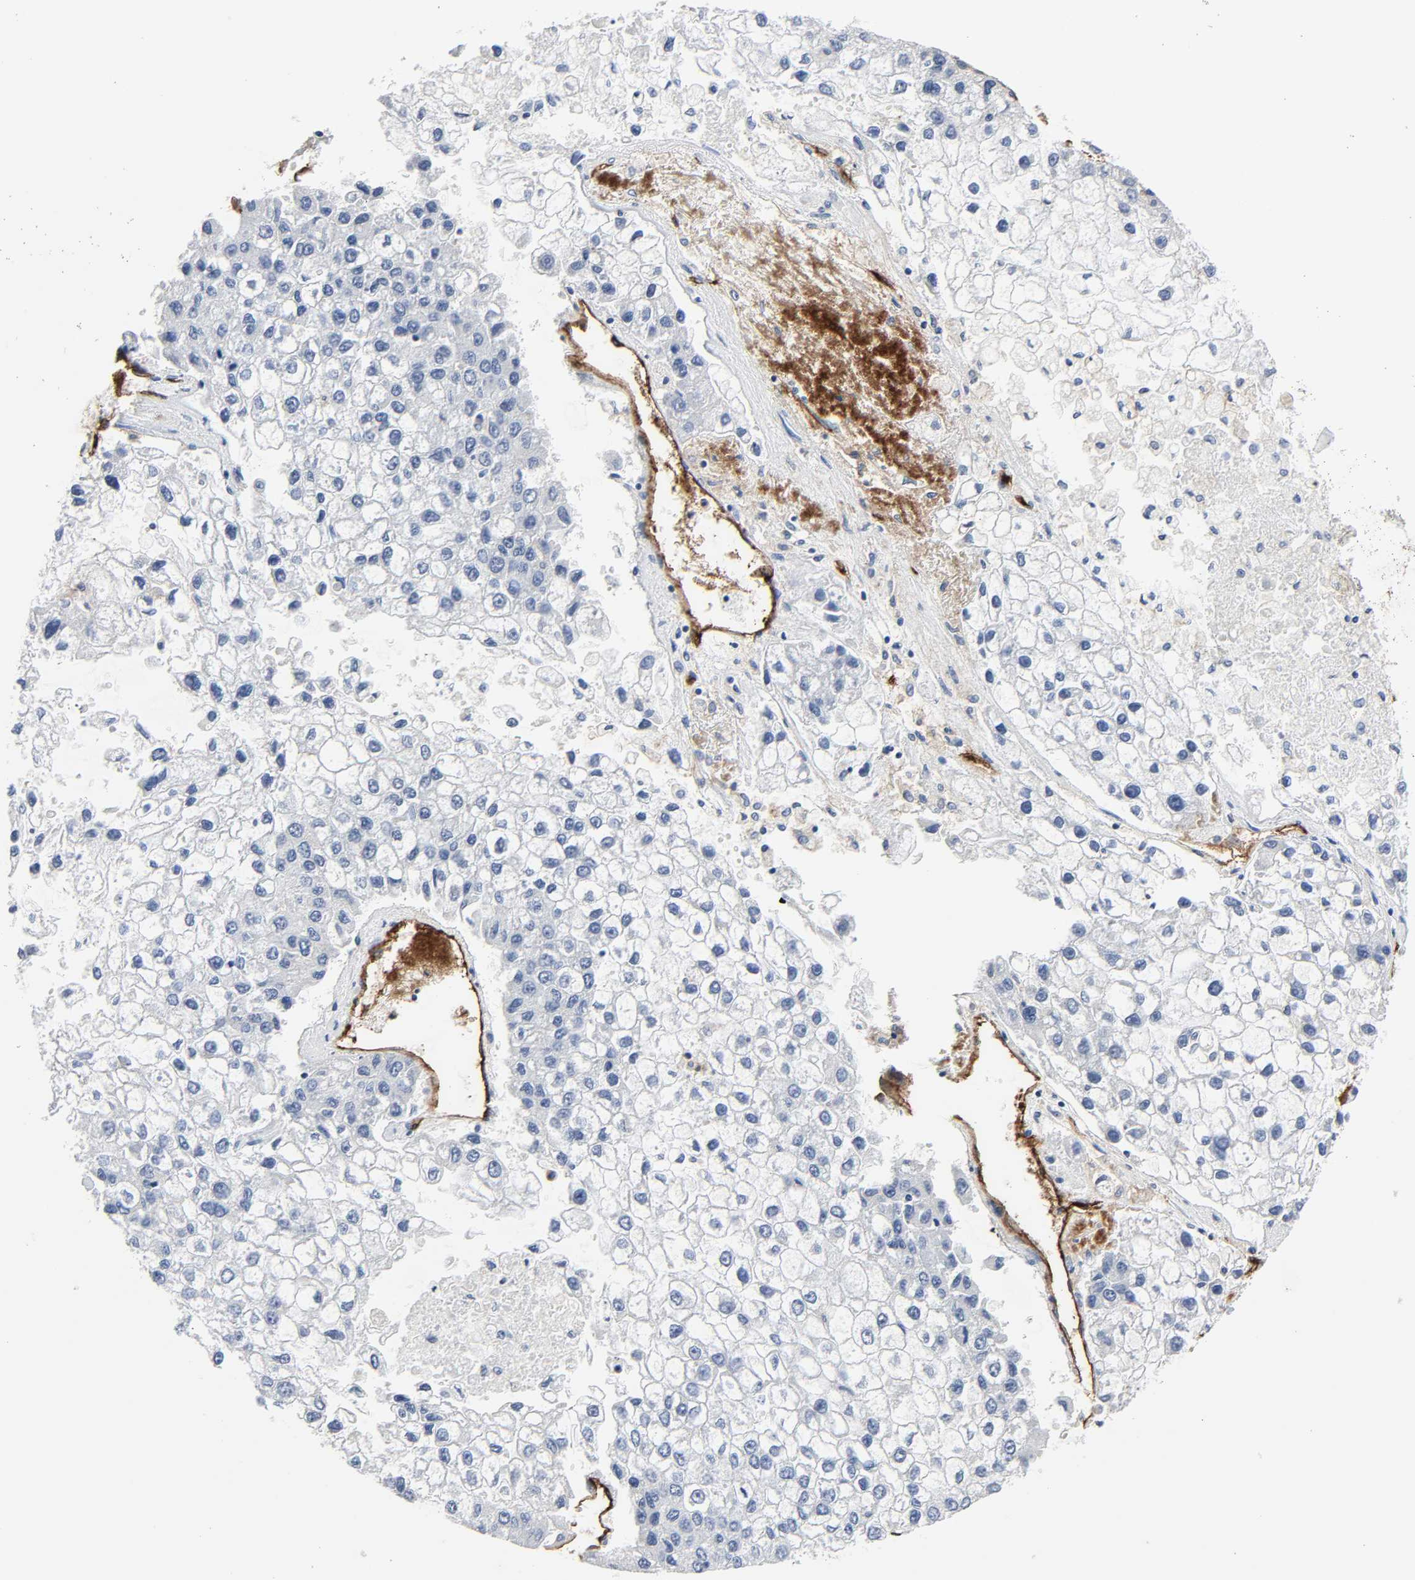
{"staining": {"intensity": "negative", "quantity": "none", "location": "none"}, "tissue": "liver cancer", "cell_type": "Tumor cells", "image_type": "cancer", "snomed": [{"axis": "morphology", "description": "Carcinoma, Hepatocellular, NOS"}, {"axis": "topography", "description": "Liver"}], "caption": "Immunohistochemistry photomicrograph of liver cancer stained for a protein (brown), which demonstrates no positivity in tumor cells.", "gene": "PECAM1", "patient": {"sex": "female", "age": 66}}